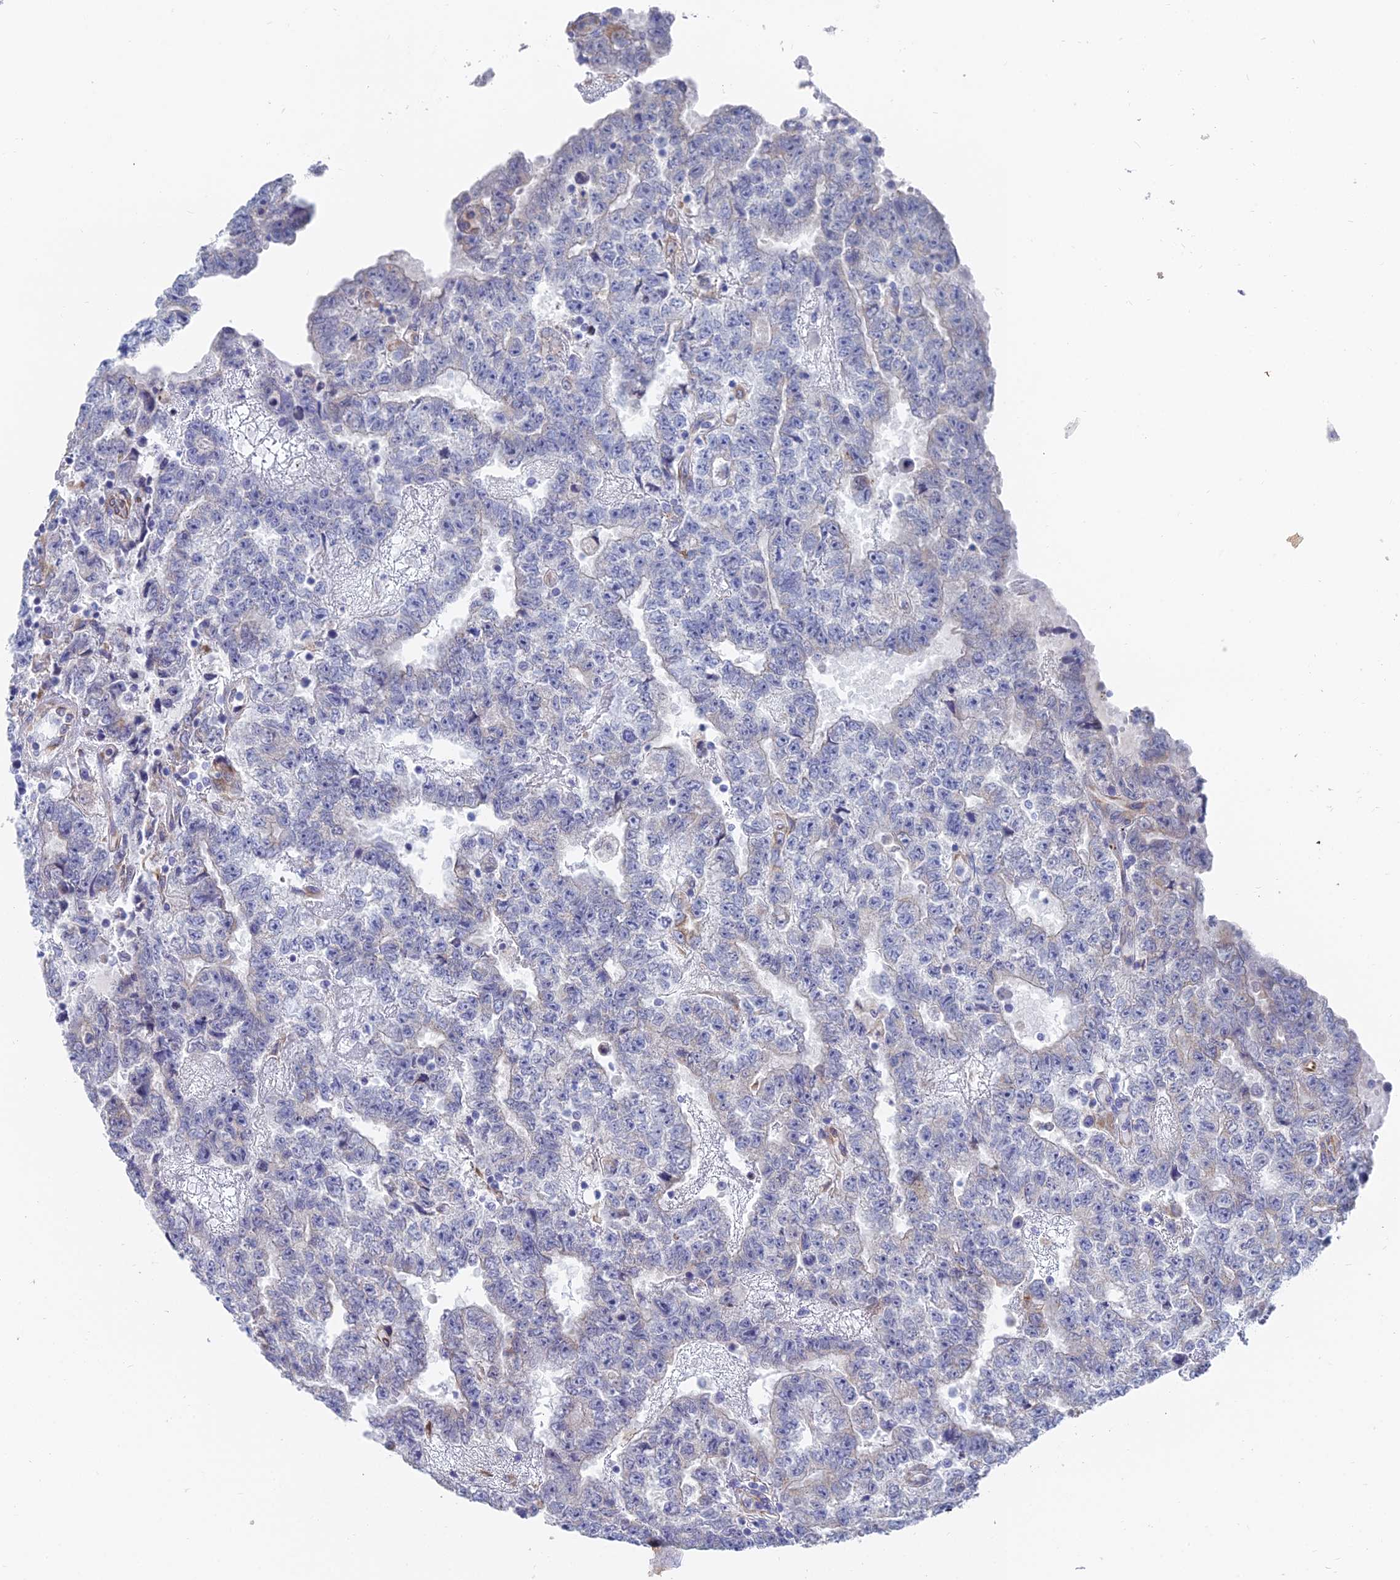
{"staining": {"intensity": "negative", "quantity": "none", "location": "none"}, "tissue": "testis cancer", "cell_type": "Tumor cells", "image_type": "cancer", "snomed": [{"axis": "morphology", "description": "Carcinoma, Embryonal, NOS"}, {"axis": "topography", "description": "Testis"}], "caption": "High magnification brightfield microscopy of testis cancer (embryonal carcinoma) stained with DAB (3,3'-diaminobenzidine) (brown) and counterstained with hematoxylin (blue): tumor cells show no significant expression.", "gene": "TNNT3", "patient": {"sex": "male", "age": 25}}